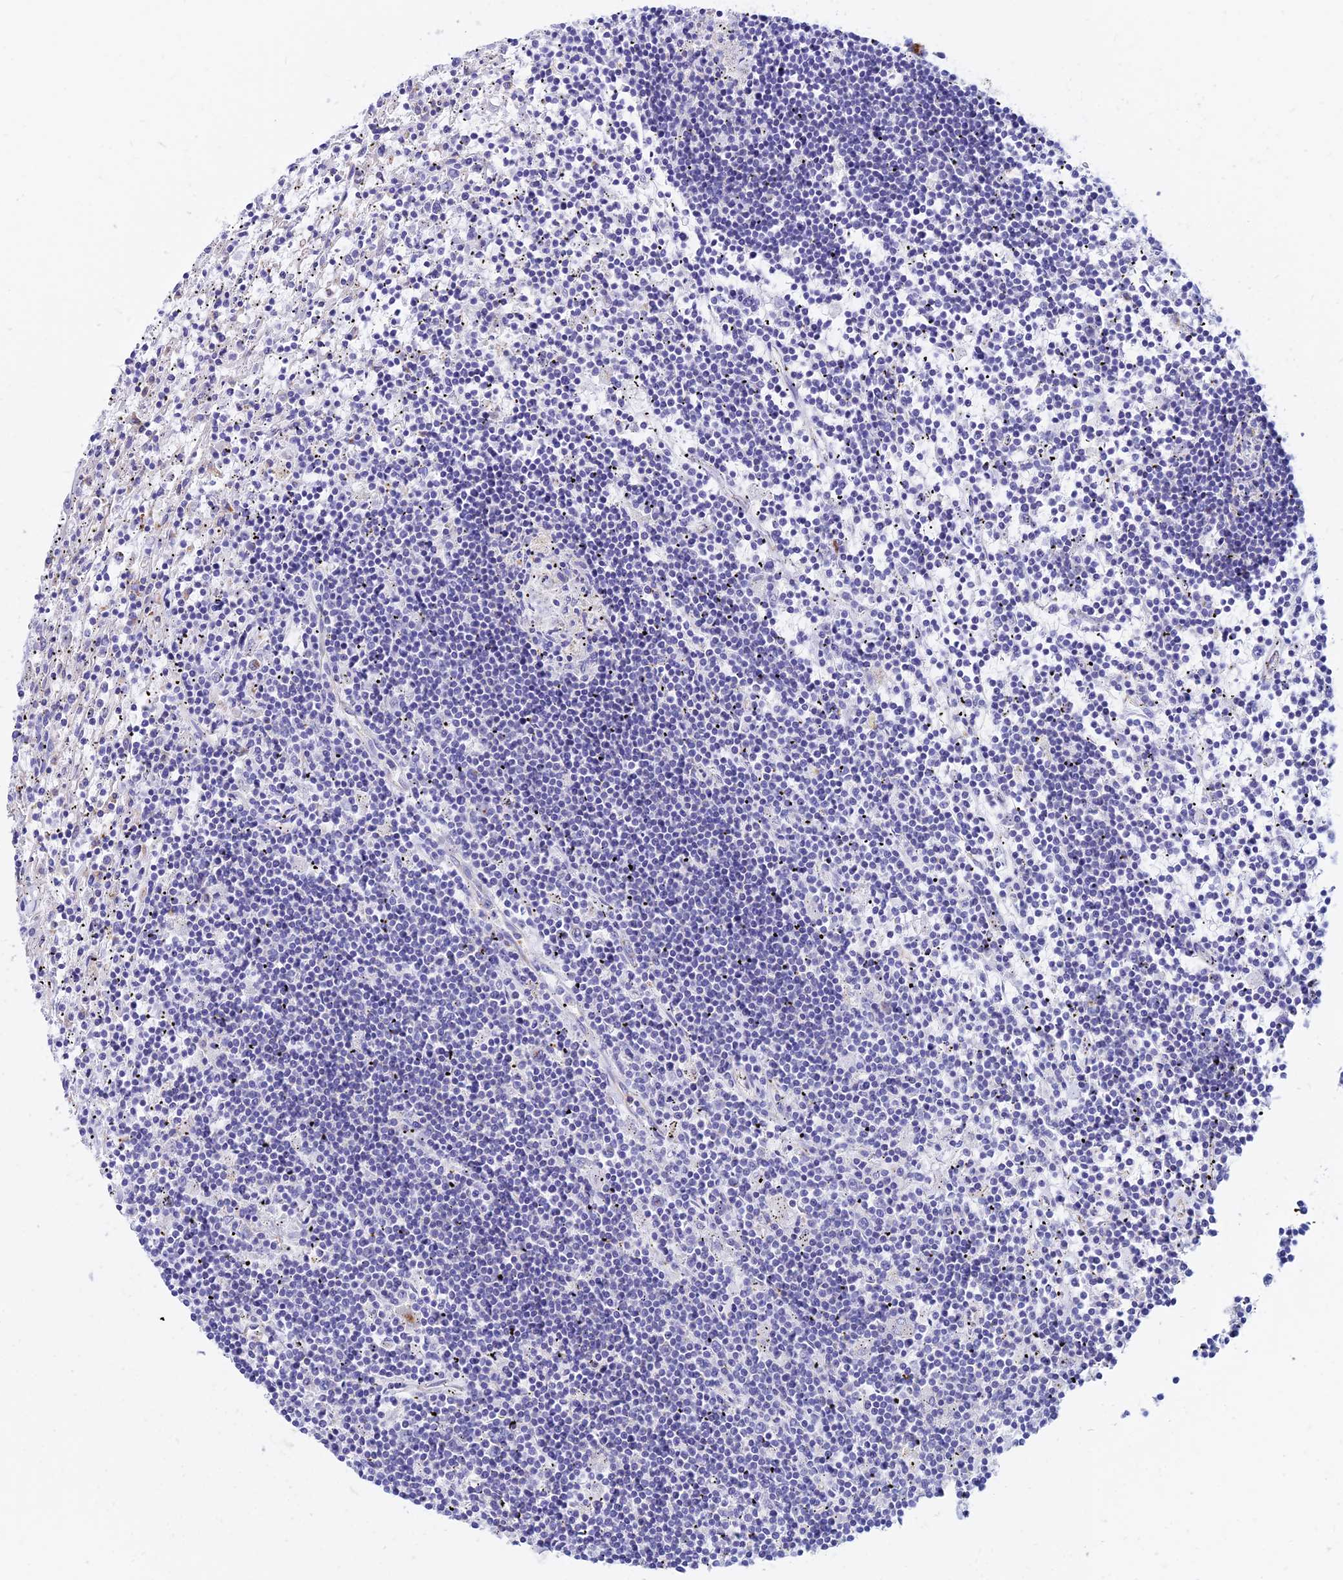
{"staining": {"intensity": "negative", "quantity": "none", "location": "none"}, "tissue": "lymphoma", "cell_type": "Tumor cells", "image_type": "cancer", "snomed": [{"axis": "morphology", "description": "Malignant lymphoma, non-Hodgkin's type, Low grade"}, {"axis": "topography", "description": "Spleen"}], "caption": "Low-grade malignant lymphoma, non-Hodgkin's type was stained to show a protein in brown. There is no significant expression in tumor cells.", "gene": "SPNS1", "patient": {"sex": "male", "age": 76}}